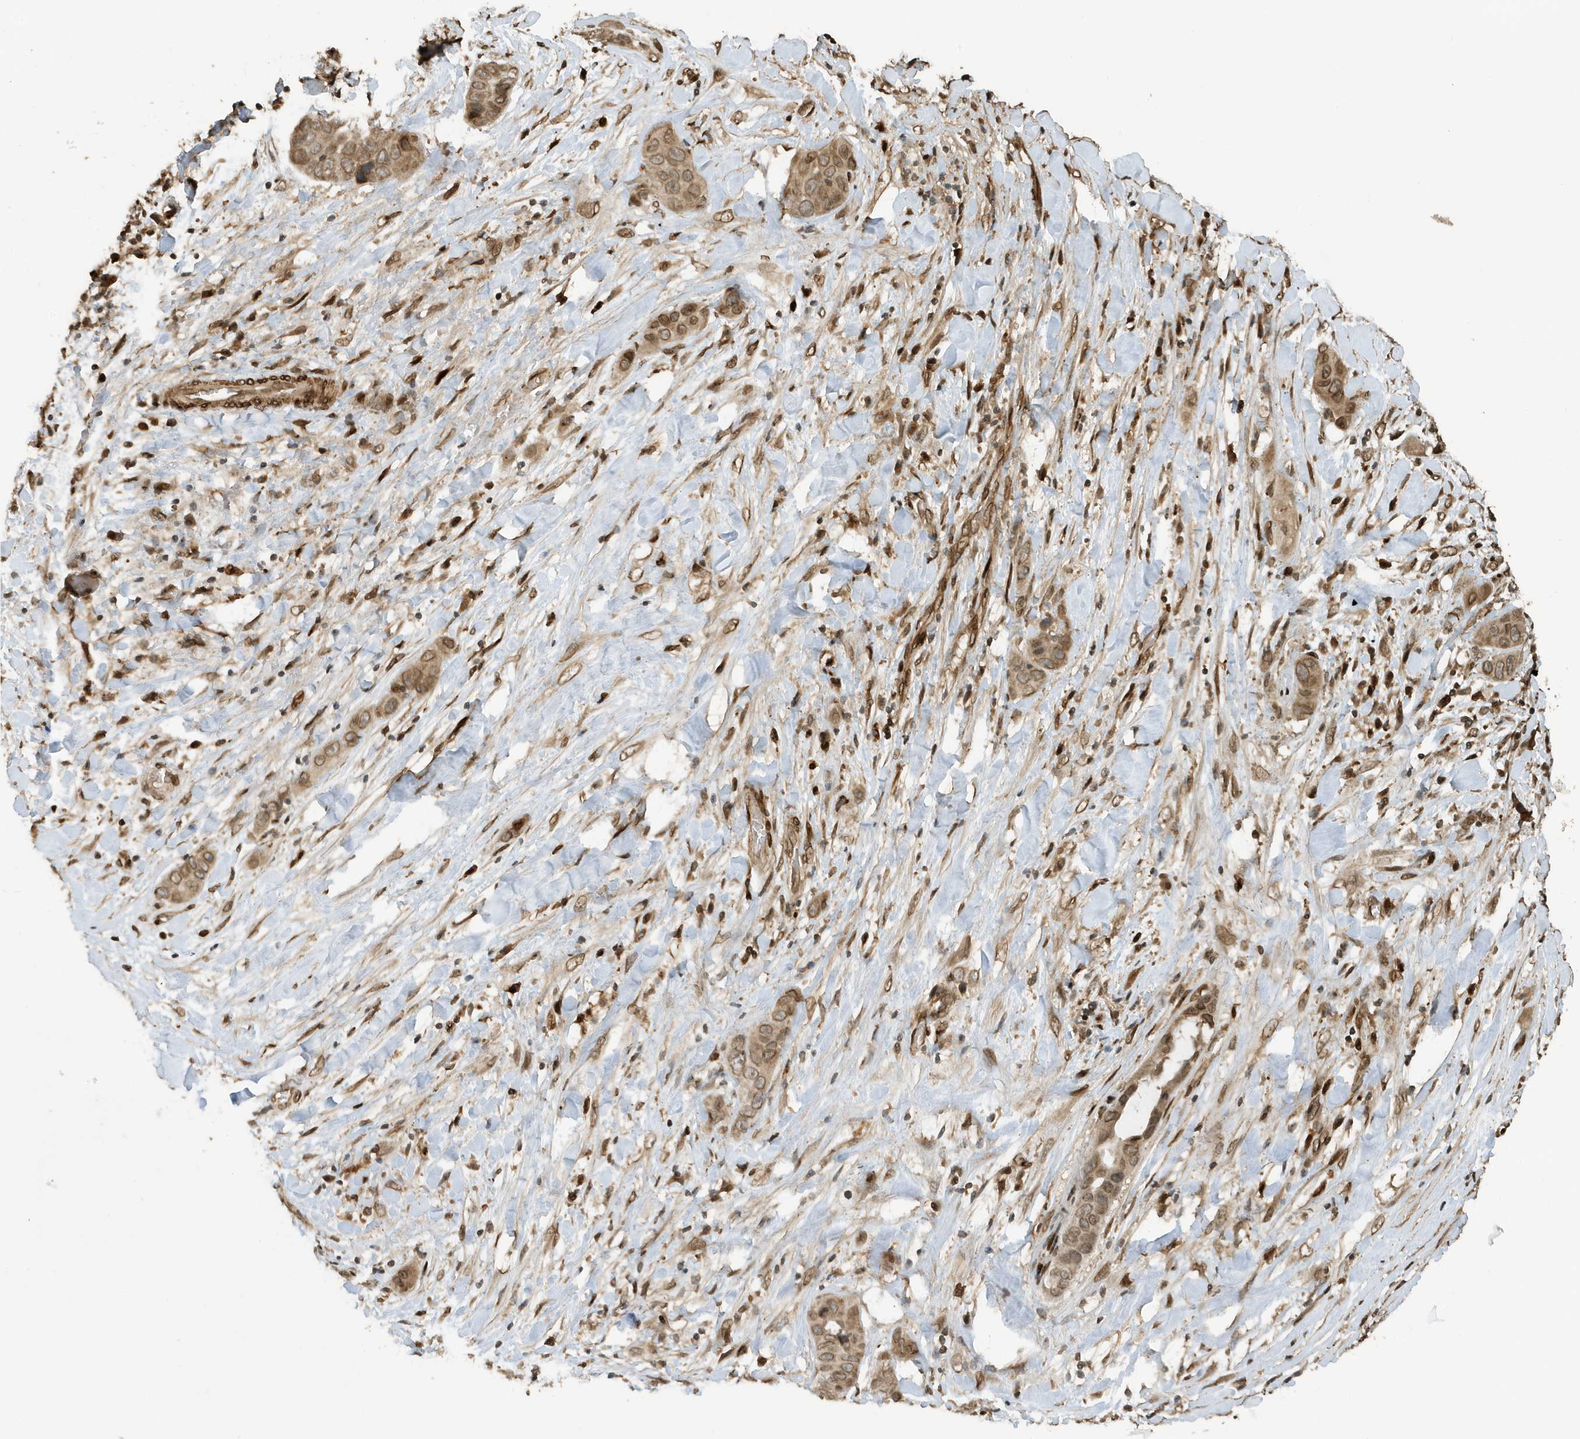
{"staining": {"intensity": "moderate", "quantity": ">75%", "location": "cytoplasmic/membranous,nuclear"}, "tissue": "liver cancer", "cell_type": "Tumor cells", "image_type": "cancer", "snomed": [{"axis": "morphology", "description": "Cholangiocarcinoma"}, {"axis": "topography", "description": "Liver"}], "caption": "Moderate cytoplasmic/membranous and nuclear staining for a protein is present in approximately >75% of tumor cells of liver cholangiocarcinoma using immunohistochemistry.", "gene": "DUSP18", "patient": {"sex": "female", "age": 52}}